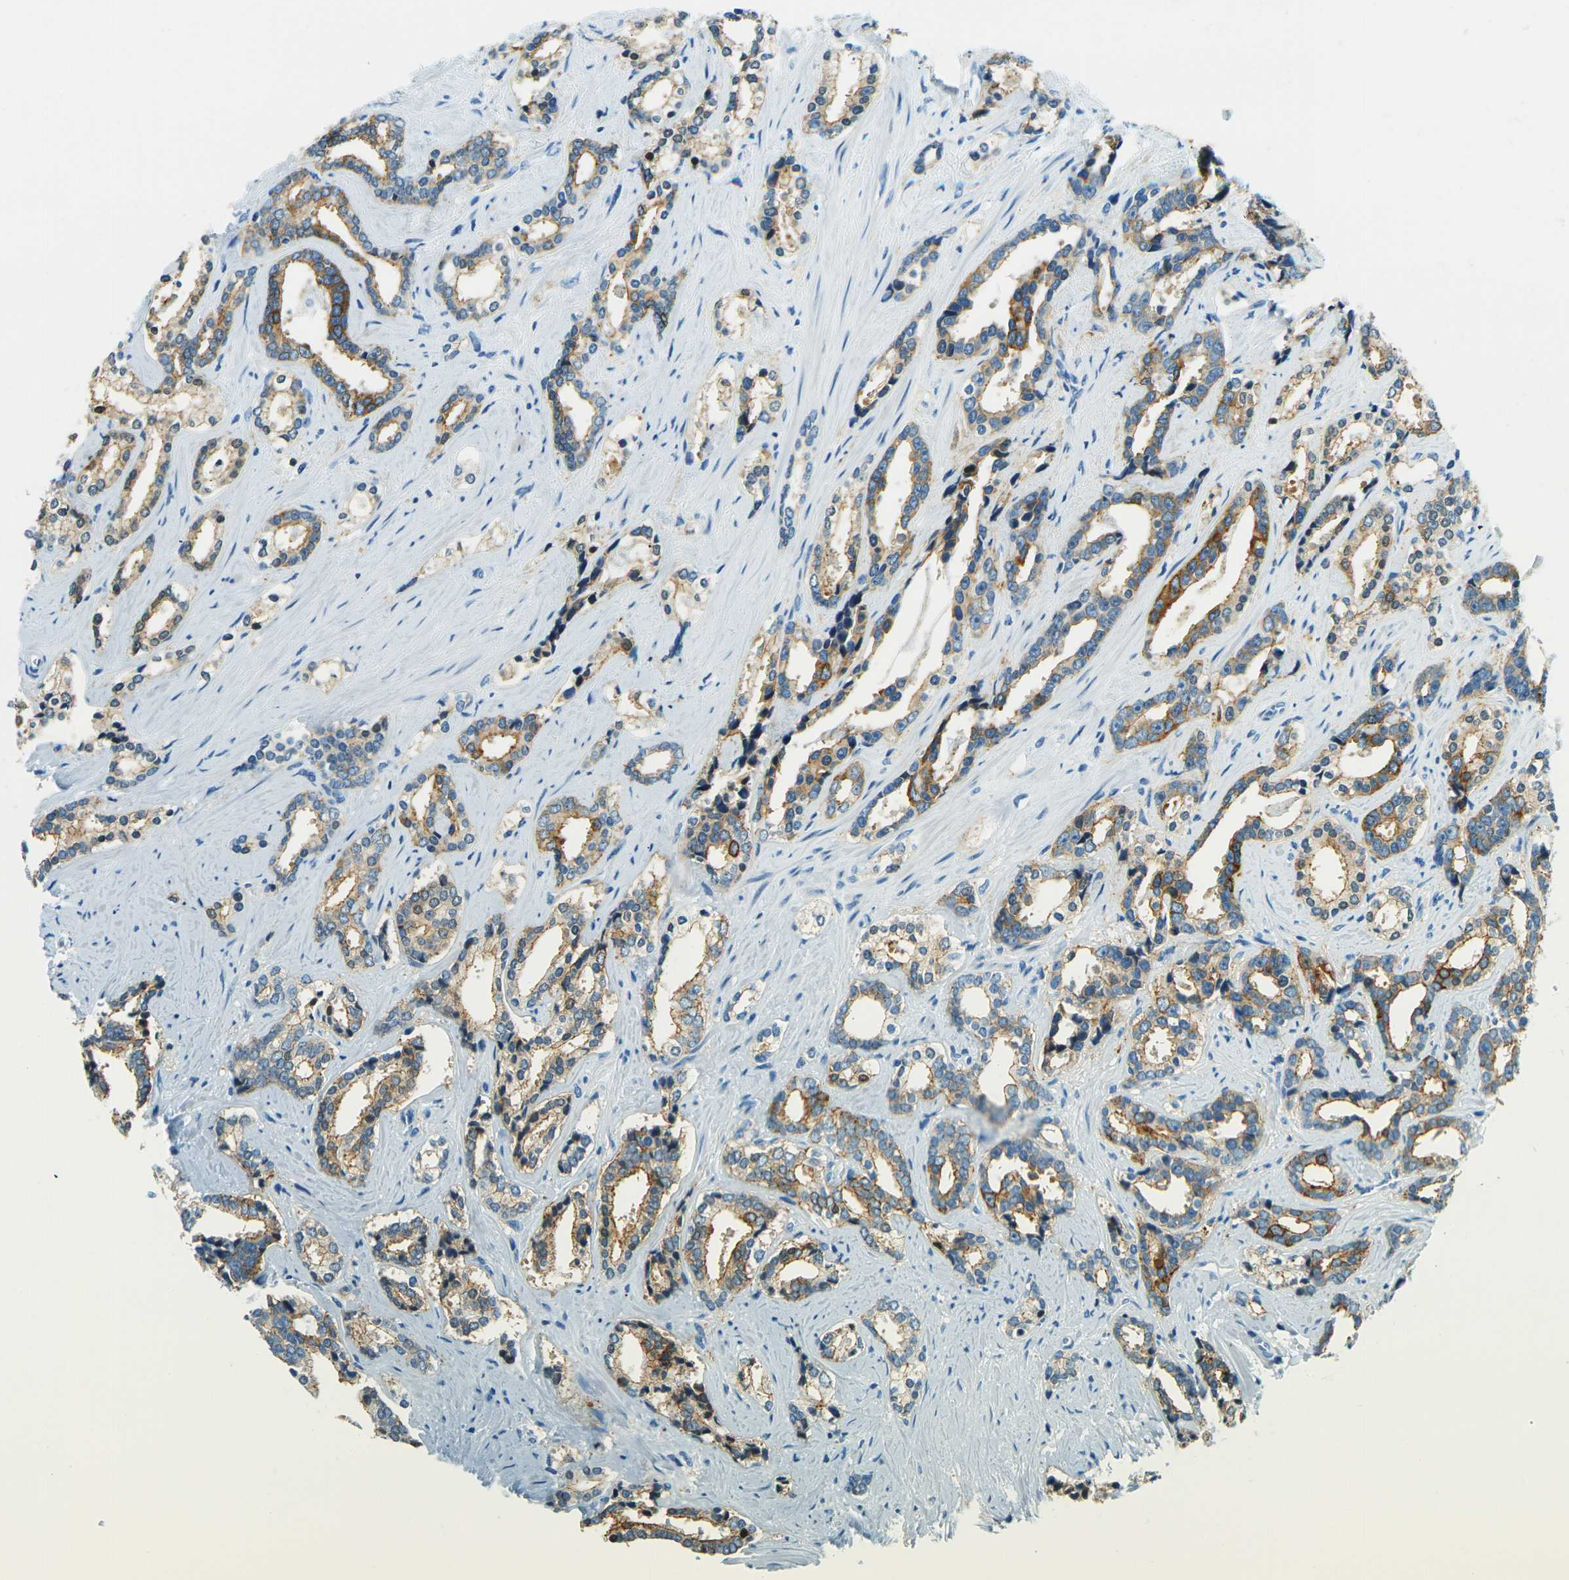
{"staining": {"intensity": "moderate", "quantity": ">75%", "location": "cytoplasmic/membranous"}, "tissue": "prostate cancer", "cell_type": "Tumor cells", "image_type": "cancer", "snomed": [{"axis": "morphology", "description": "Adenocarcinoma, High grade"}, {"axis": "topography", "description": "Prostate"}], "caption": "This histopathology image displays adenocarcinoma (high-grade) (prostate) stained with immunohistochemistry (IHC) to label a protein in brown. The cytoplasmic/membranous of tumor cells show moderate positivity for the protein. Nuclei are counter-stained blue.", "gene": "OCLN", "patient": {"sex": "male", "age": 67}}